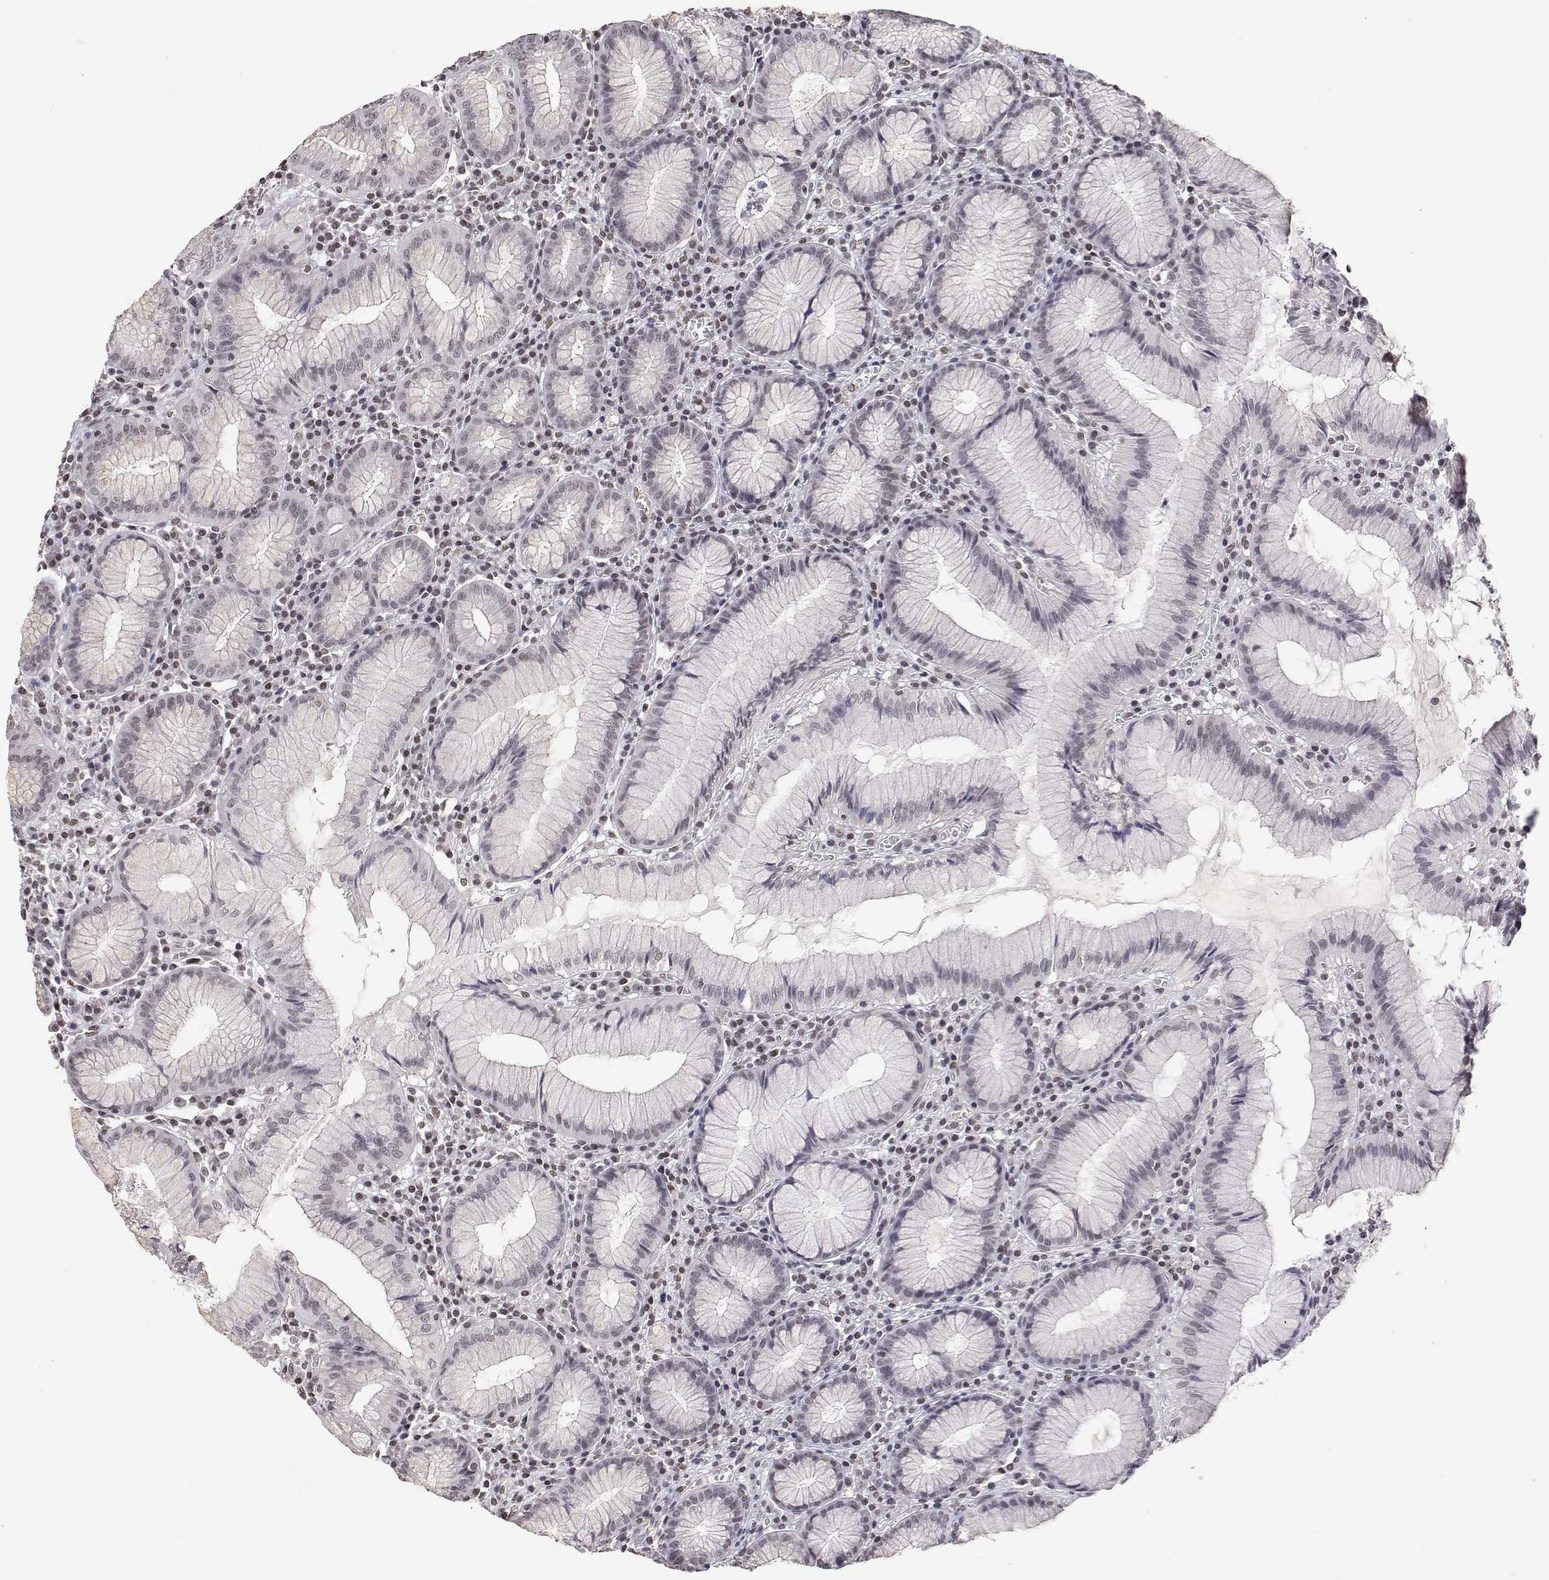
{"staining": {"intensity": "moderate", "quantity": "25%-75%", "location": "nuclear"}, "tissue": "stomach", "cell_type": "Glandular cells", "image_type": "normal", "snomed": [{"axis": "morphology", "description": "Normal tissue, NOS"}, {"axis": "topography", "description": "Stomach"}], "caption": "DAB (3,3'-diaminobenzidine) immunohistochemical staining of normal stomach reveals moderate nuclear protein expression in approximately 25%-75% of glandular cells.", "gene": "XPC", "patient": {"sex": "male", "age": 55}}